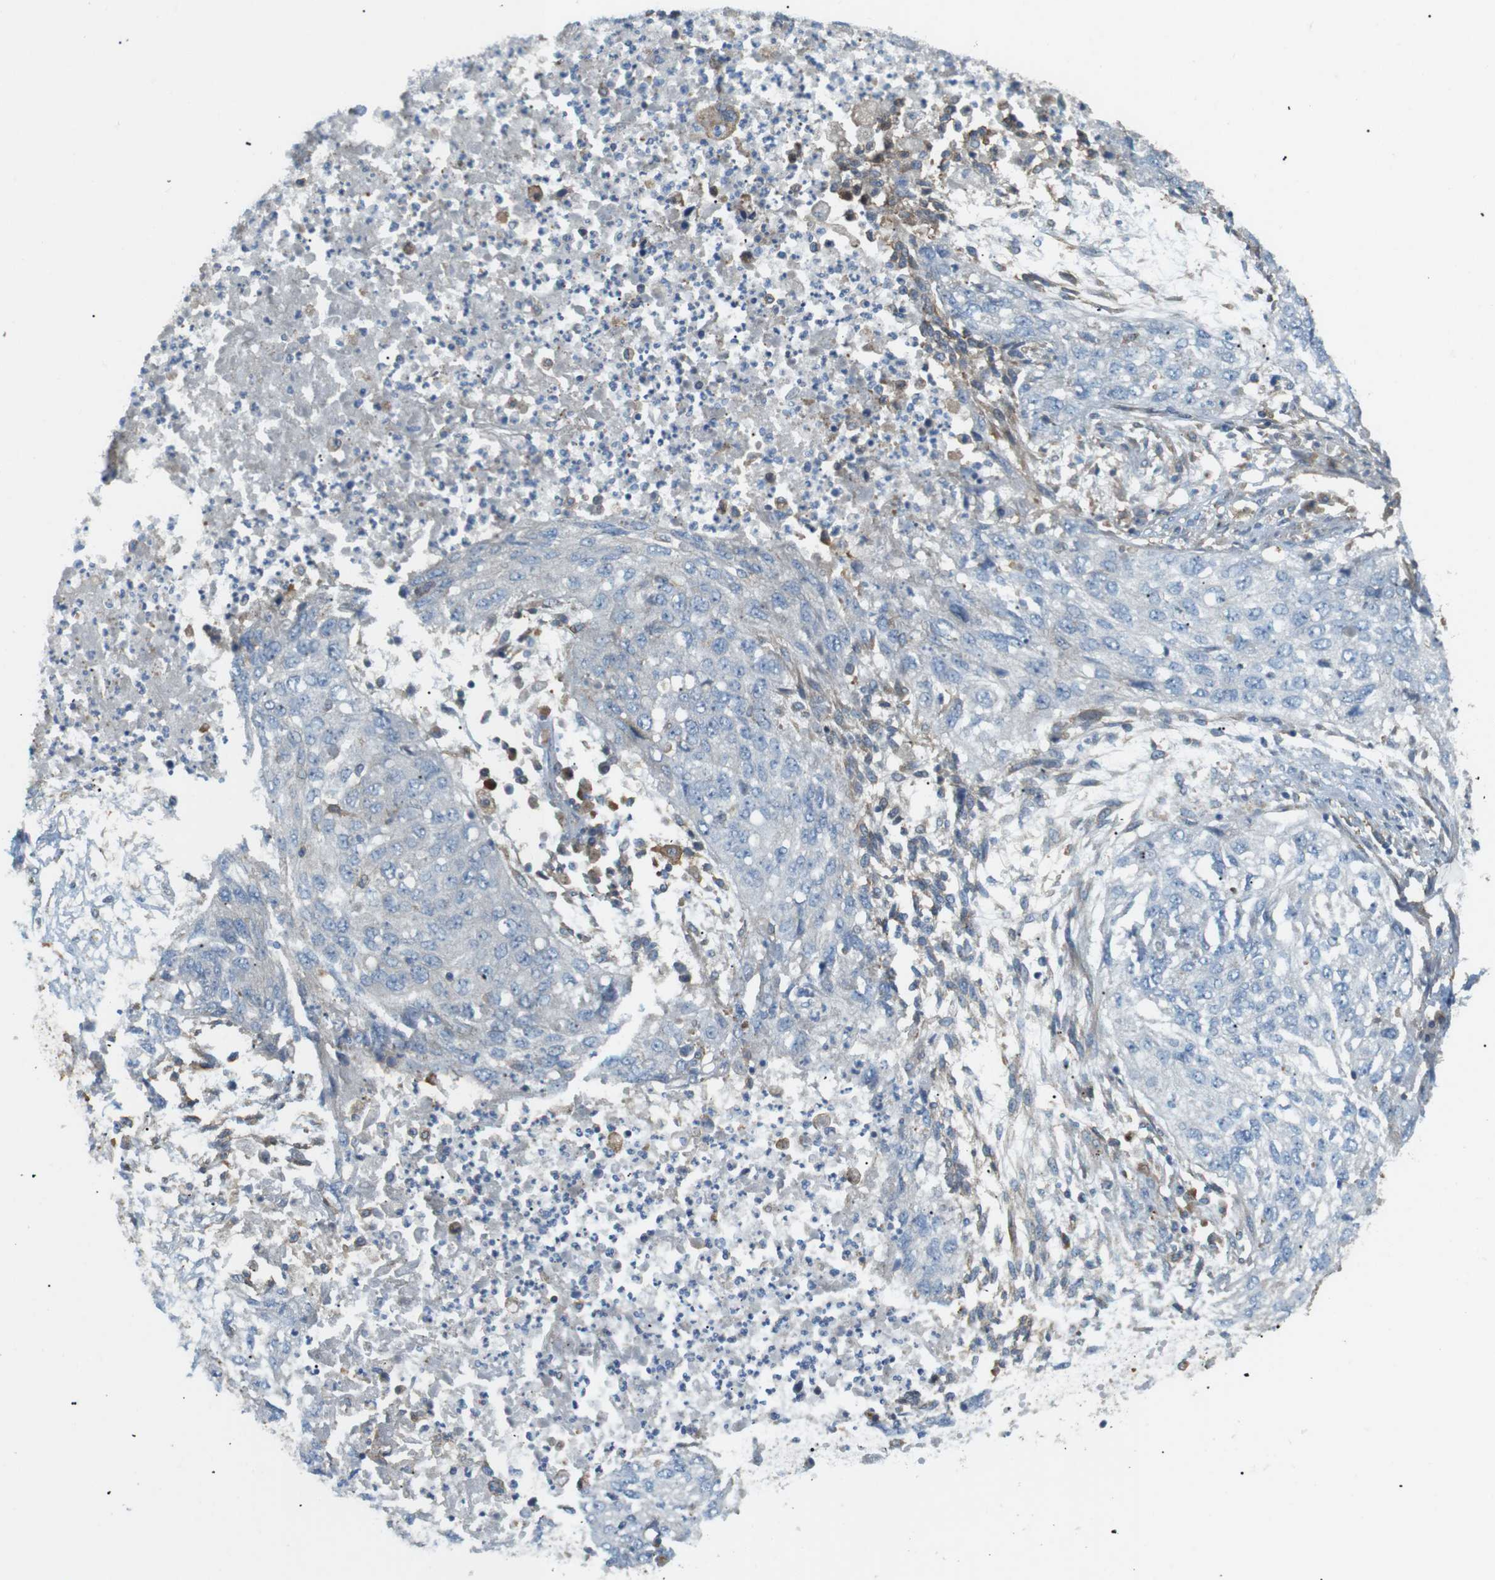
{"staining": {"intensity": "negative", "quantity": "none", "location": "none"}, "tissue": "lung cancer", "cell_type": "Tumor cells", "image_type": "cancer", "snomed": [{"axis": "morphology", "description": "Squamous cell carcinoma, NOS"}, {"axis": "topography", "description": "Lung"}], "caption": "Human lung cancer (squamous cell carcinoma) stained for a protein using immunohistochemistry displays no positivity in tumor cells.", "gene": "PEPD", "patient": {"sex": "female", "age": 63}}